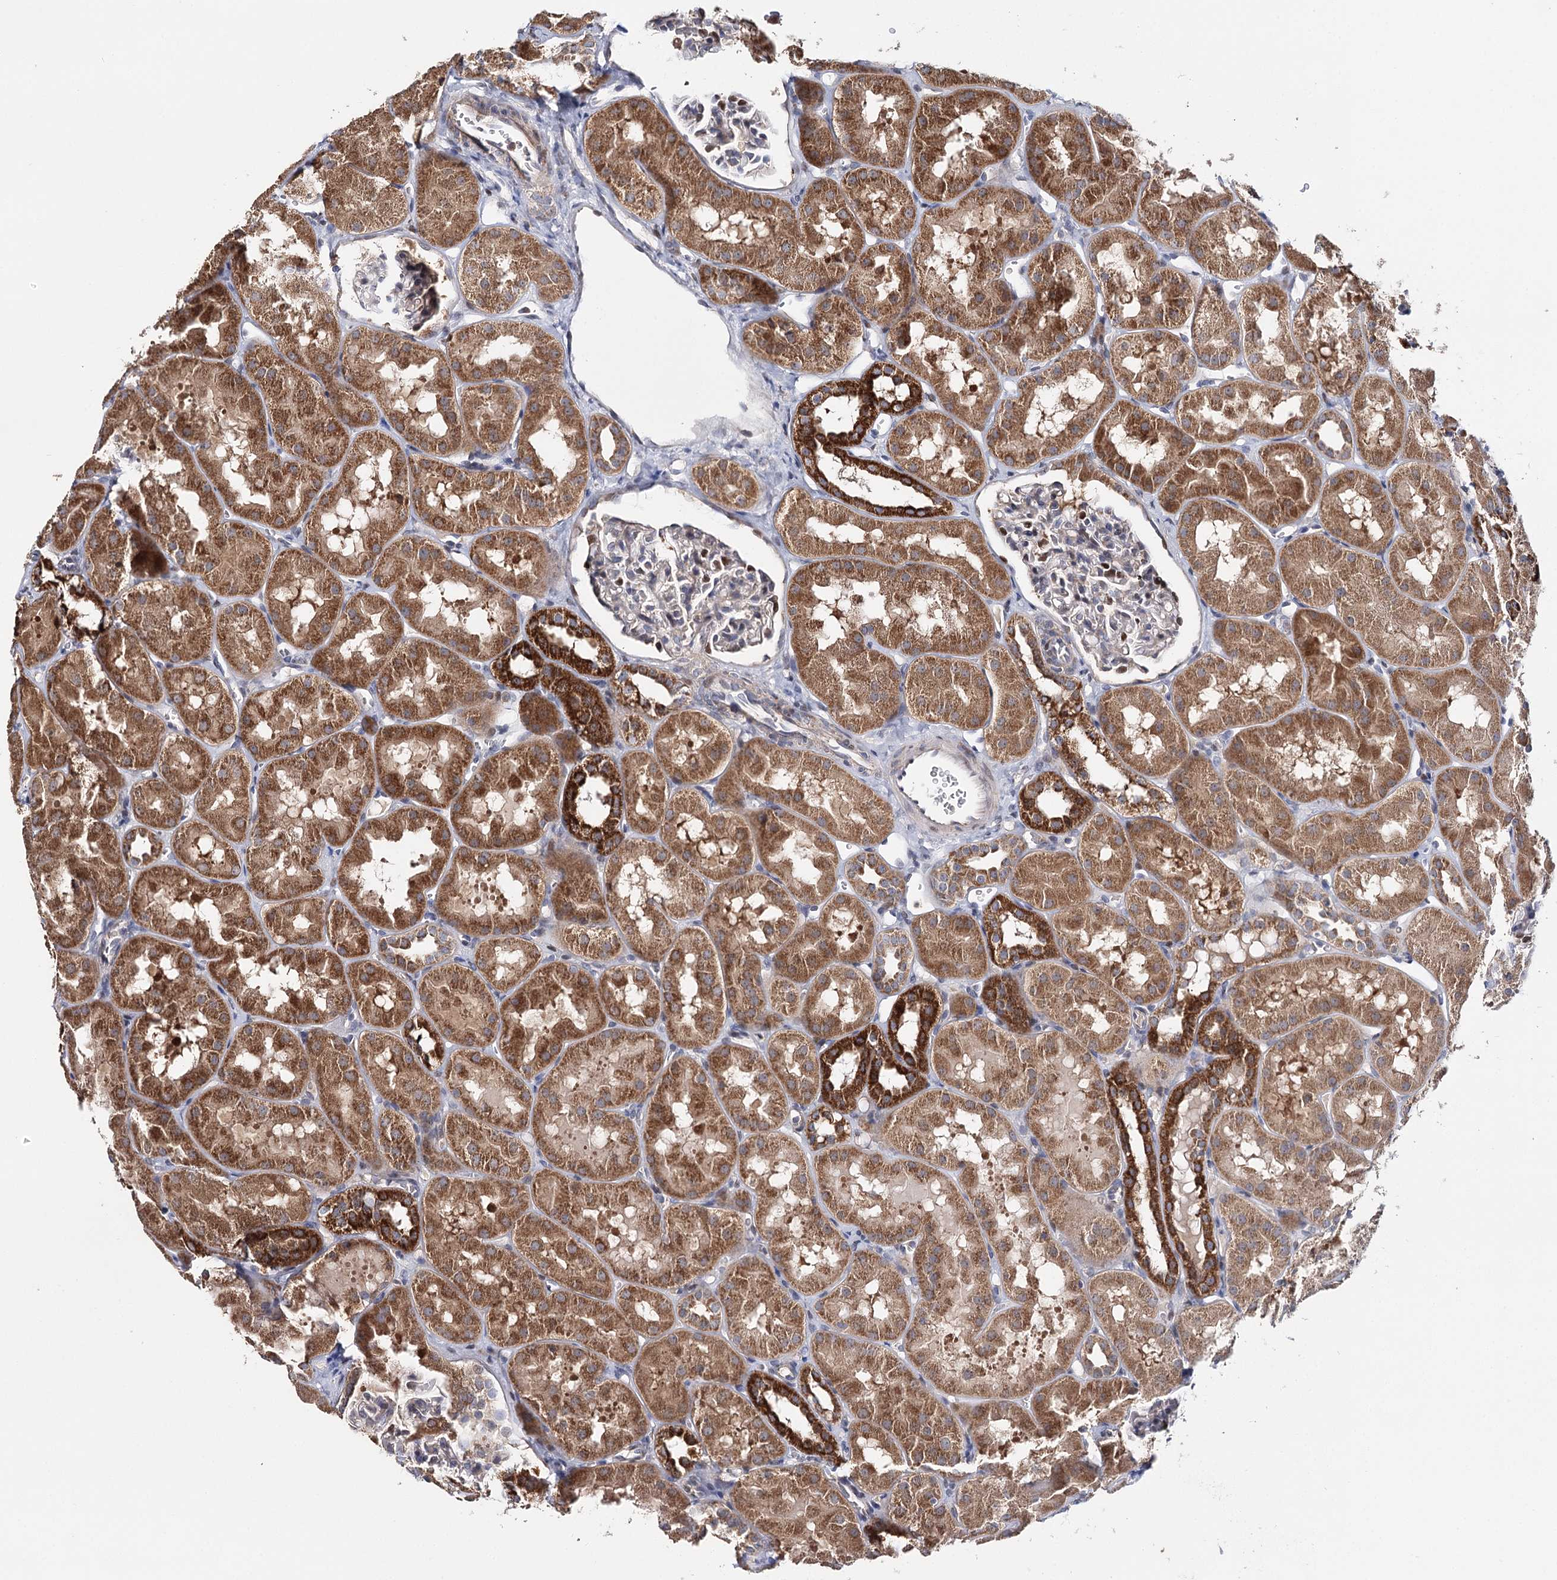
{"staining": {"intensity": "negative", "quantity": "none", "location": "none"}, "tissue": "kidney", "cell_type": "Cells in glomeruli", "image_type": "normal", "snomed": [{"axis": "morphology", "description": "Normal tissue, NOS"}, {"axis": "topography", "description": "Kidney"}, {"axis": "topography", "description": "Urinary bladder"}], "caption": "Normal kidney was stained to show a protein in brown. There is no significant positivity in cells in glomeruli. (DAB immunohistochemistry with hematoxylin counter stain).", "gene": "CFAP46", "patient": {"sex": "male", "age": 16}}